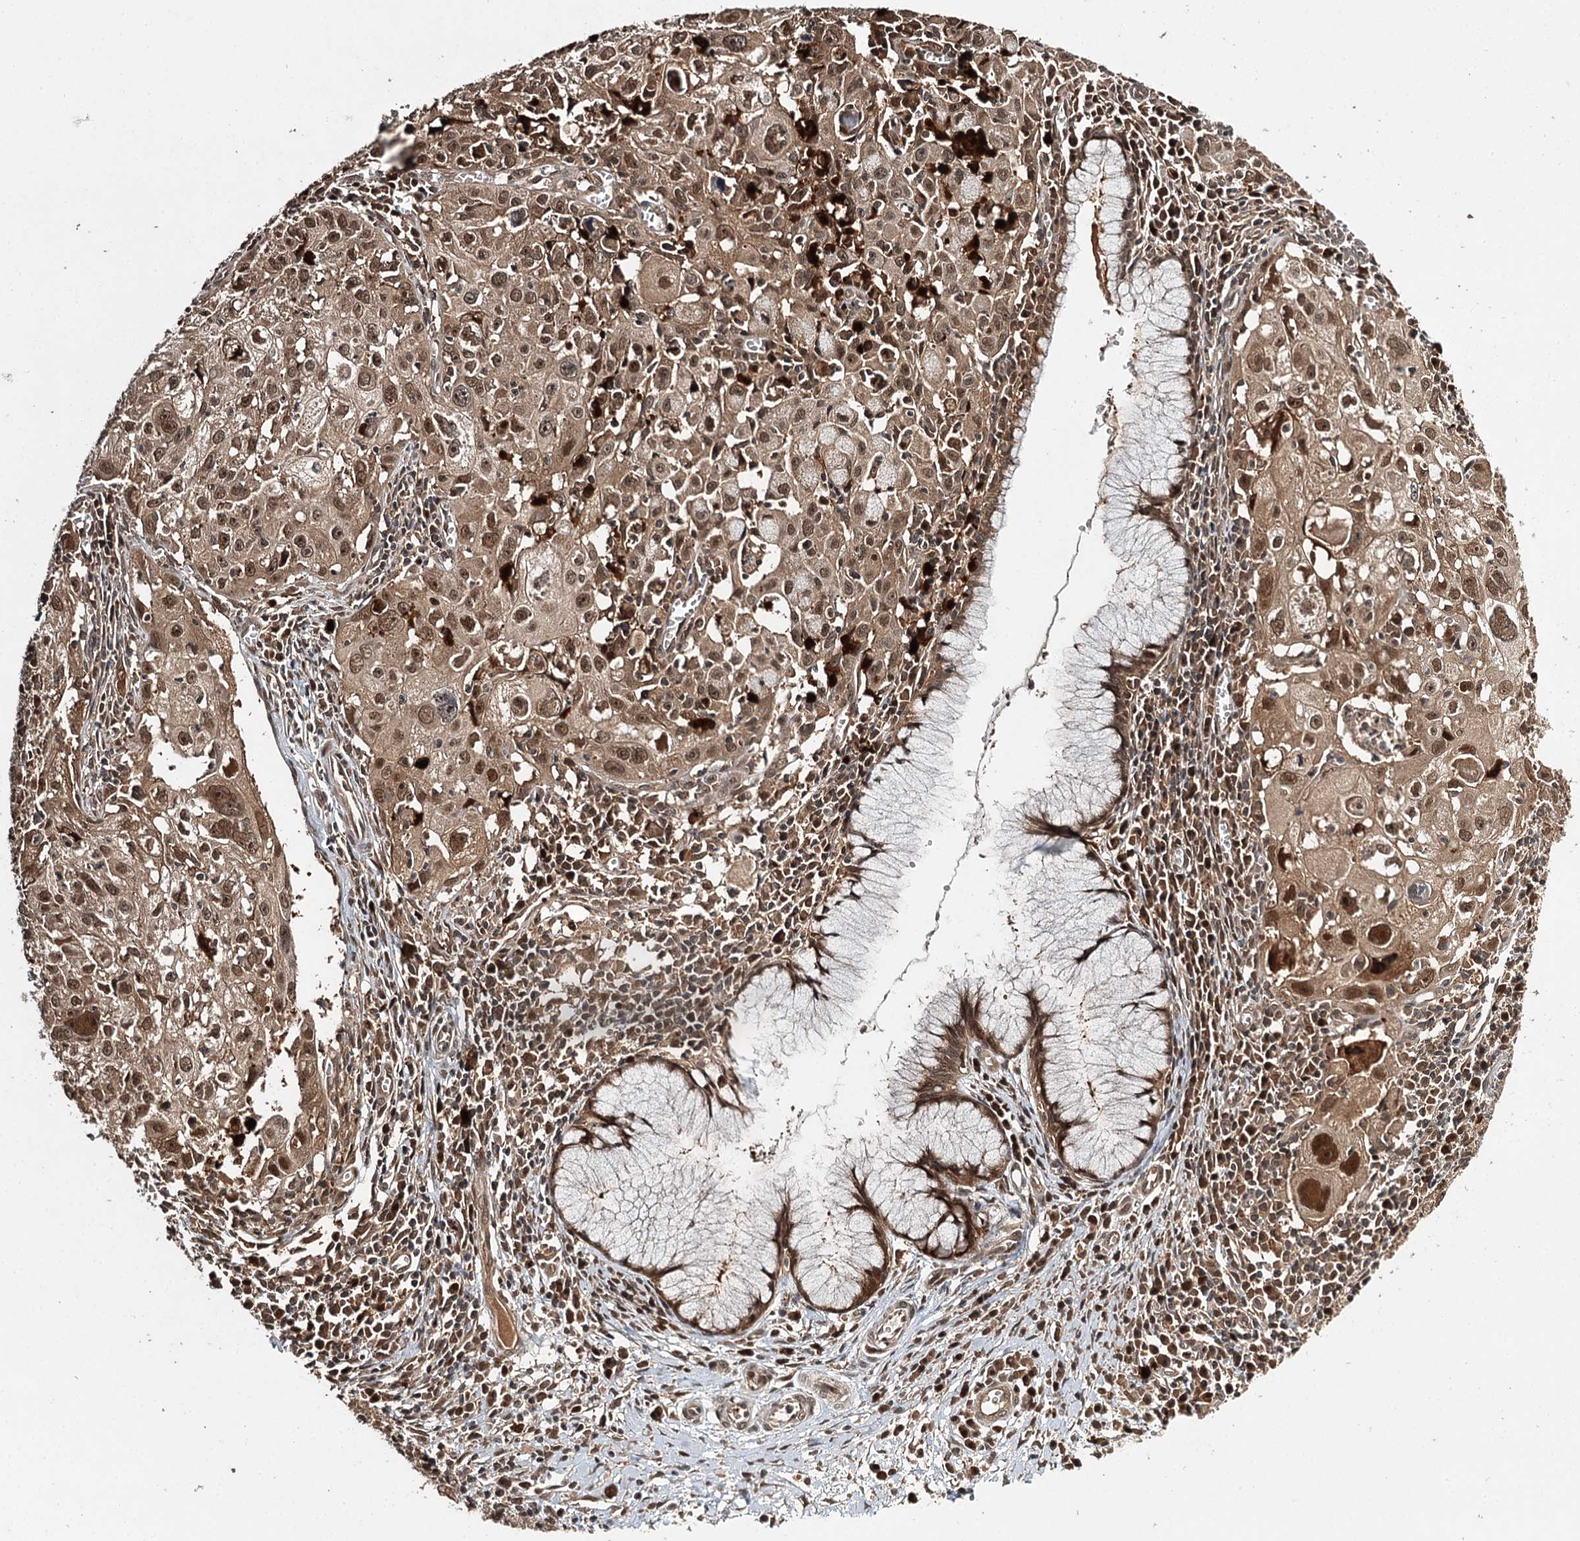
{"staining": {"intensity": "moderate", "quantity": ">75%", "location": "cytoplasmic/membranous,nuclear"}, "tissue": "cervical cancer", "cell_type": "Tumor cells", "image_type": "cancer", "snomed": [{"axis": "morphology", "description": "Squamous cell carcinoma, NOS"}, {"axis": "topography", "description": "Cervix"}], "caption": "Immunohistochemical staining of cervical cancer (squamous cell carcinoma) exhibits medium levels of moderate cytoplasmic/membranous and nuclear protein staining in approximately >75% of tumor cells.", "gene": "N6AMT1", "patient": {"sex": "female", "age": 42}}